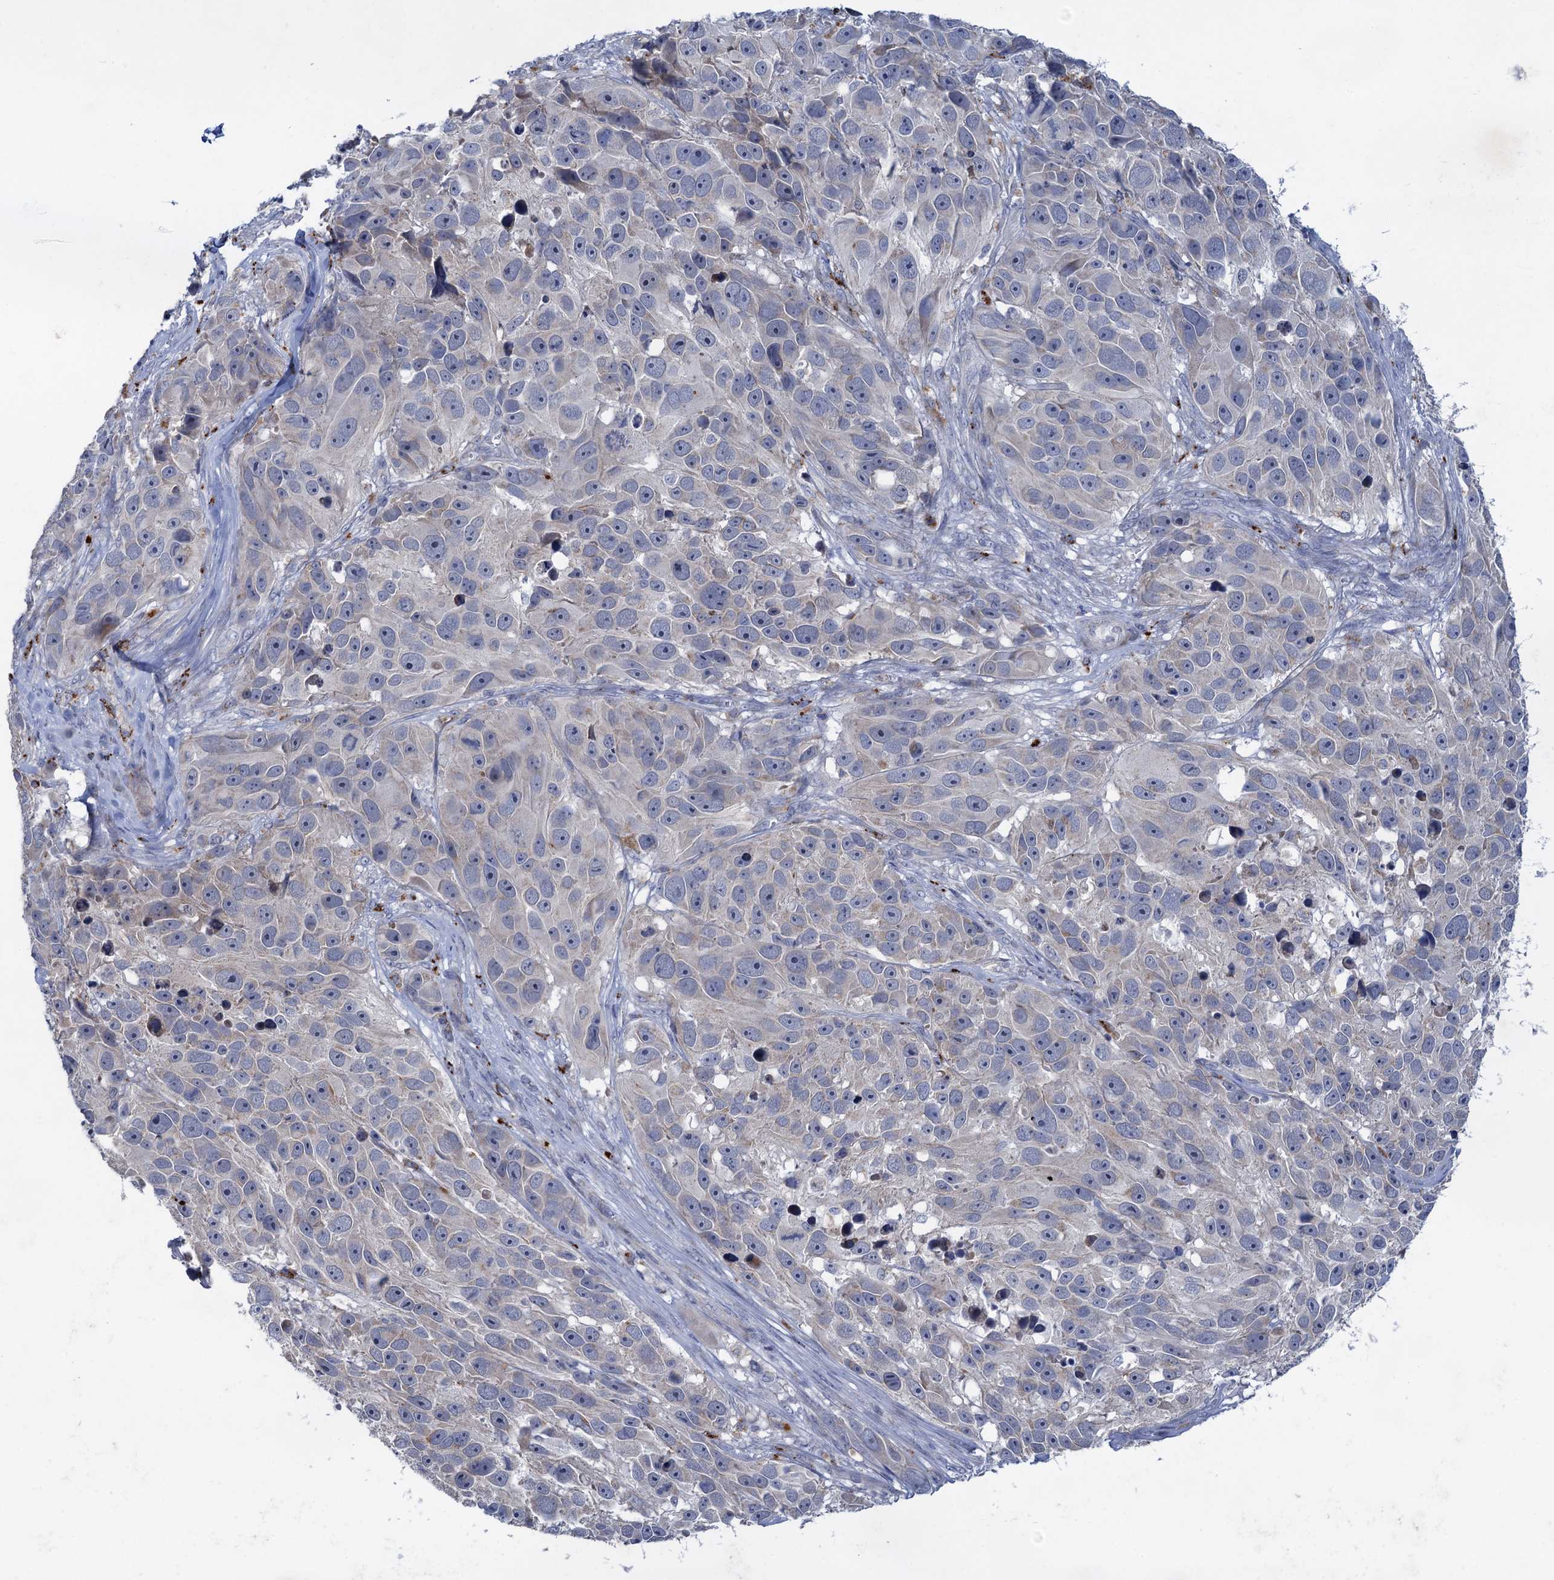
{"staining": {"intensity": "negative", "quantity": "none", "location": "none"}, "tissue": "melanoma", "cell_type": "Tumor cells", "image_type": "cancer", "snomed": [{"axis": "morphology", "description": "Malignant melanoma, NOS"}, {"axis": "topography", "description": "Skin"}], "caption": "A photomicrograph of malignant melanoma stained for a protein displays no brown staining in tumor cells.", "gene": "ANKS3", "patient": {"sex": "male", "age": 84}}